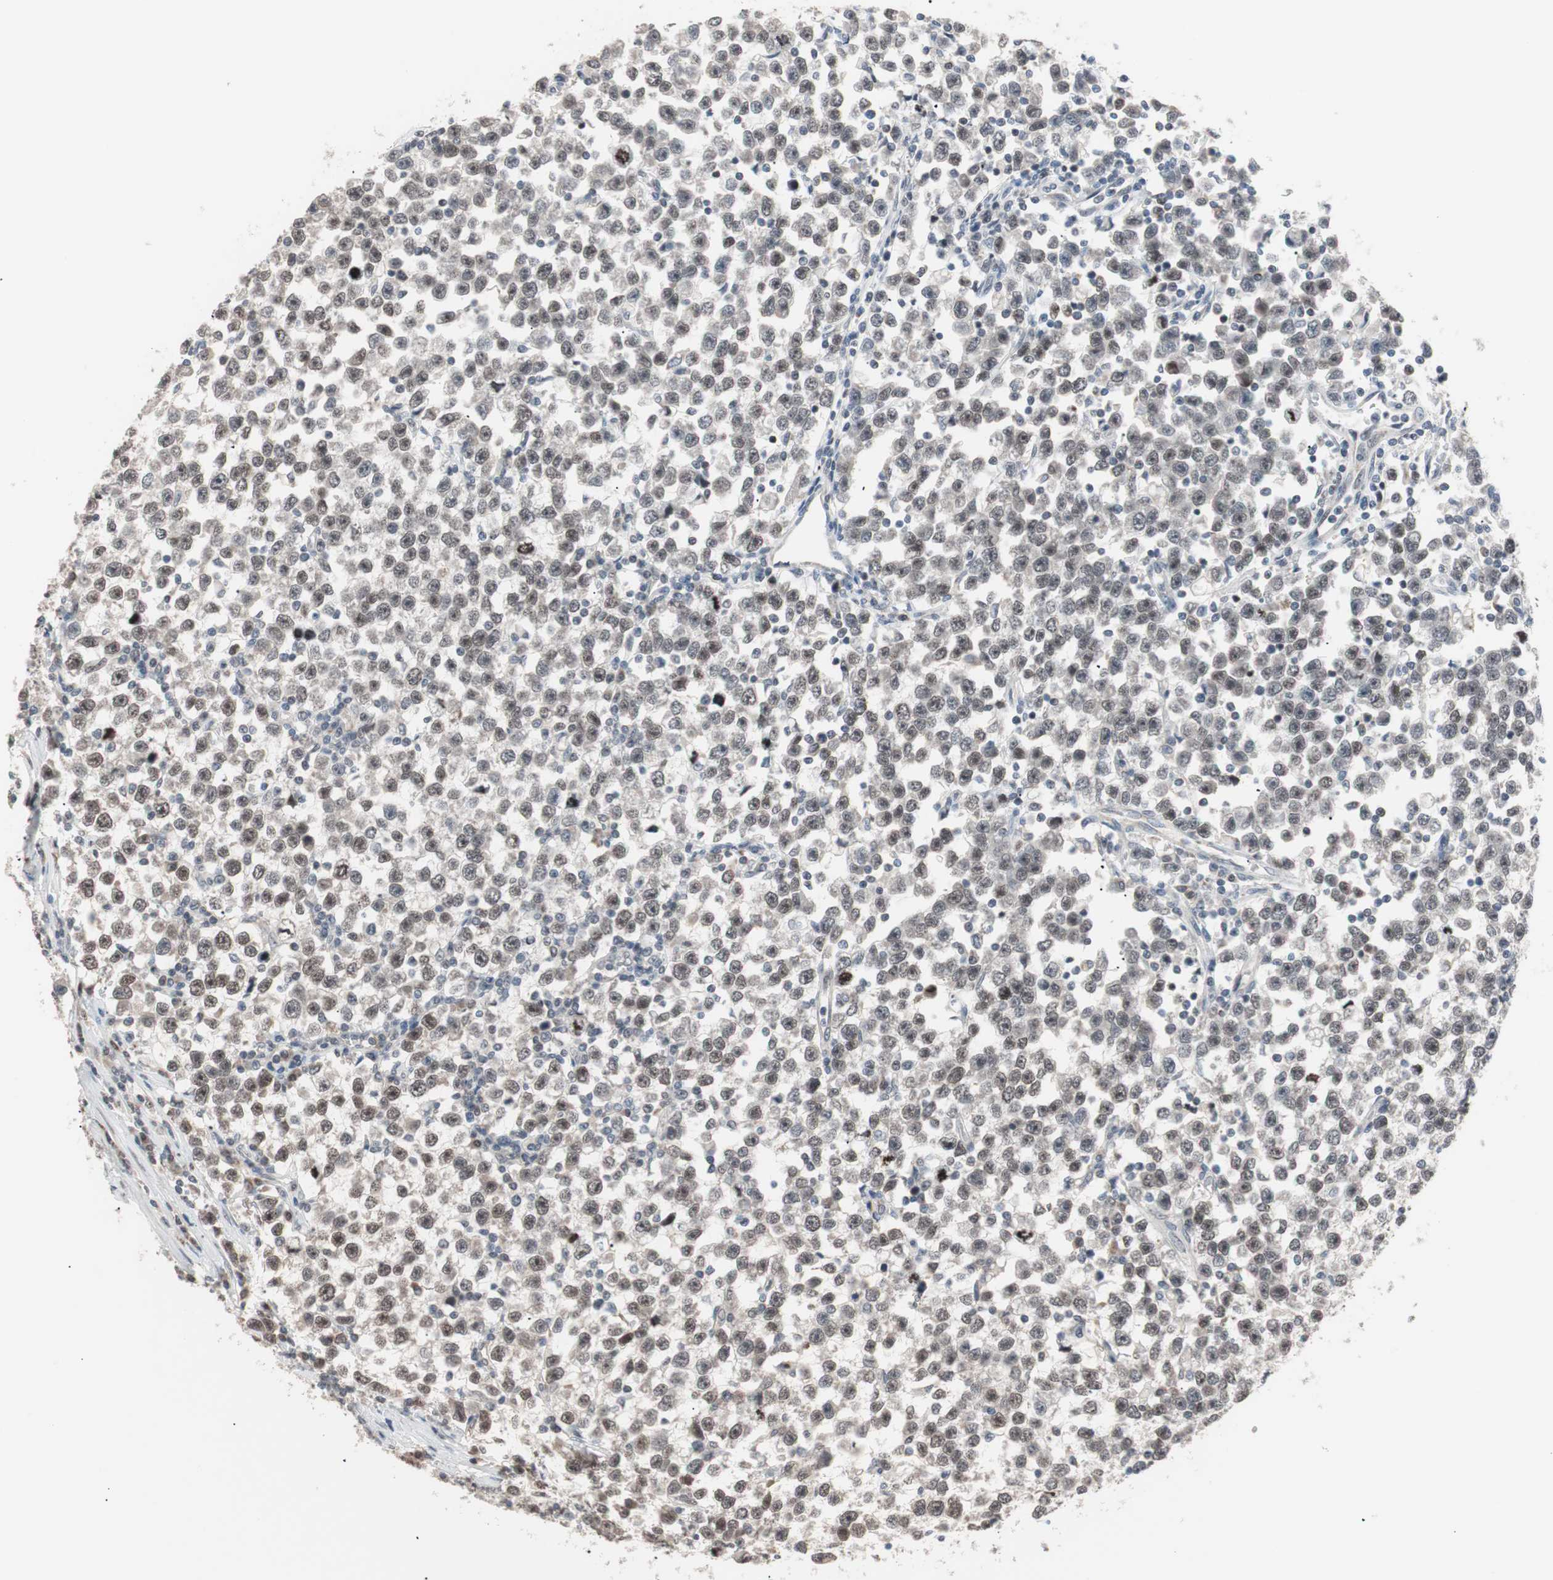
{"staining": {"intensity": "weak", "quantity": "25%-75%", "location": "nuclear"}, "tissue": "testis cancer", "cell_type": "Tumor cells", "image_type": "cancer", "snomed": [{"axis": "morphology", "description": "Seminoma, NOS"}, {"axis": "topography", "description": "Testis"}], "caption": "A high-resolution histopathology image shows immunohistochemistry (IHC) staining of testis cancer, which reveals weak nuclear expression in about 25%-75% of tumor cells.", "gene": "LIG3", "patient": {"sex": "male", "age": 43}}